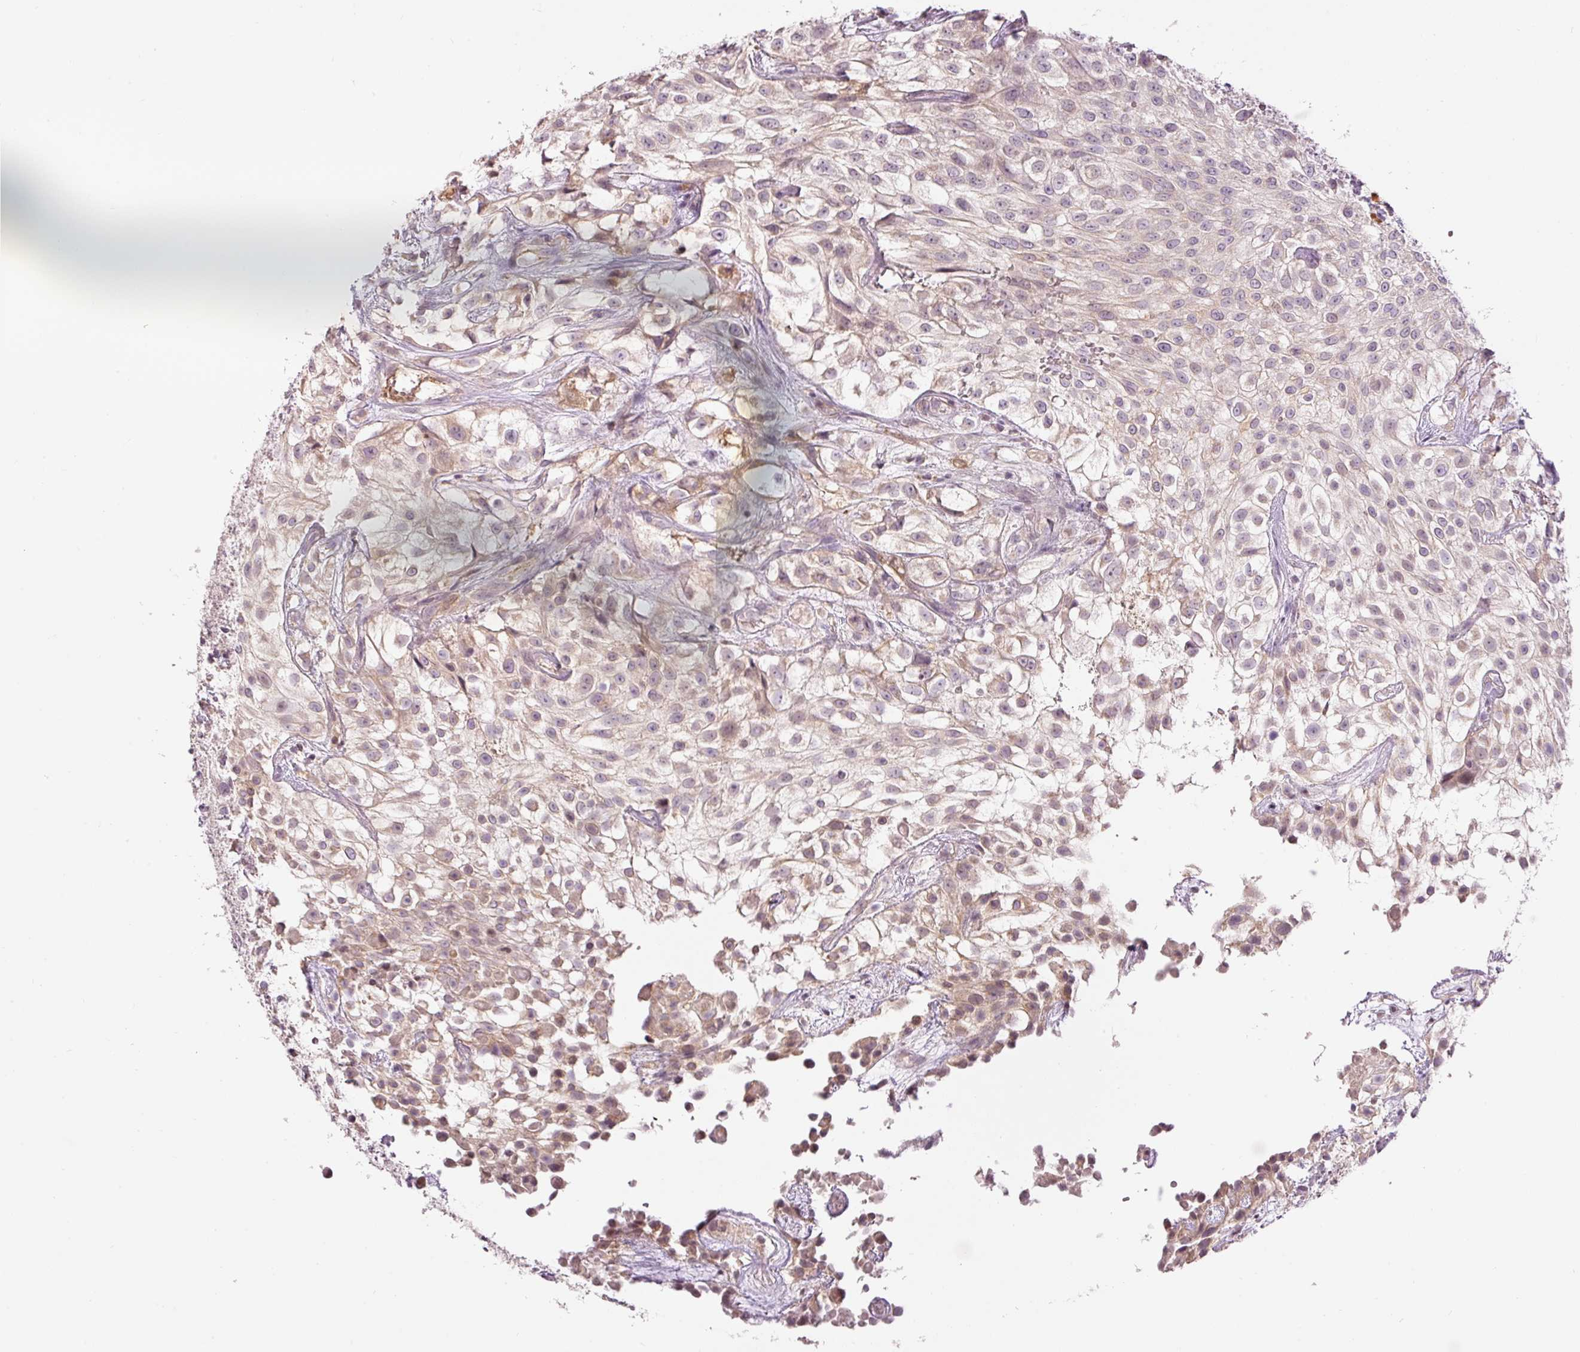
{"staining": {"intensity": "weak", "quantity": "25%-75%", "location": "cytoplasmic/membranous"}, "tissue": "urothelial cancer", "cell_type": "Tumor cells", "image_type": "cancer", "snomed": [{"axis": "morphology", "description": "Urothelial carcinoma, High grade"}, {"axis": "topography", "description": "Urinary bladder"}], "caption": "Immunohistochemistry (IHC) of high-grade urothelial carcinoma shows low levels of weak cytoplasmic/membranous staining in about 25%-75% of tumor cells.", "gene": "ABHD11", "patient": {"sex": "male", "age": 56}}